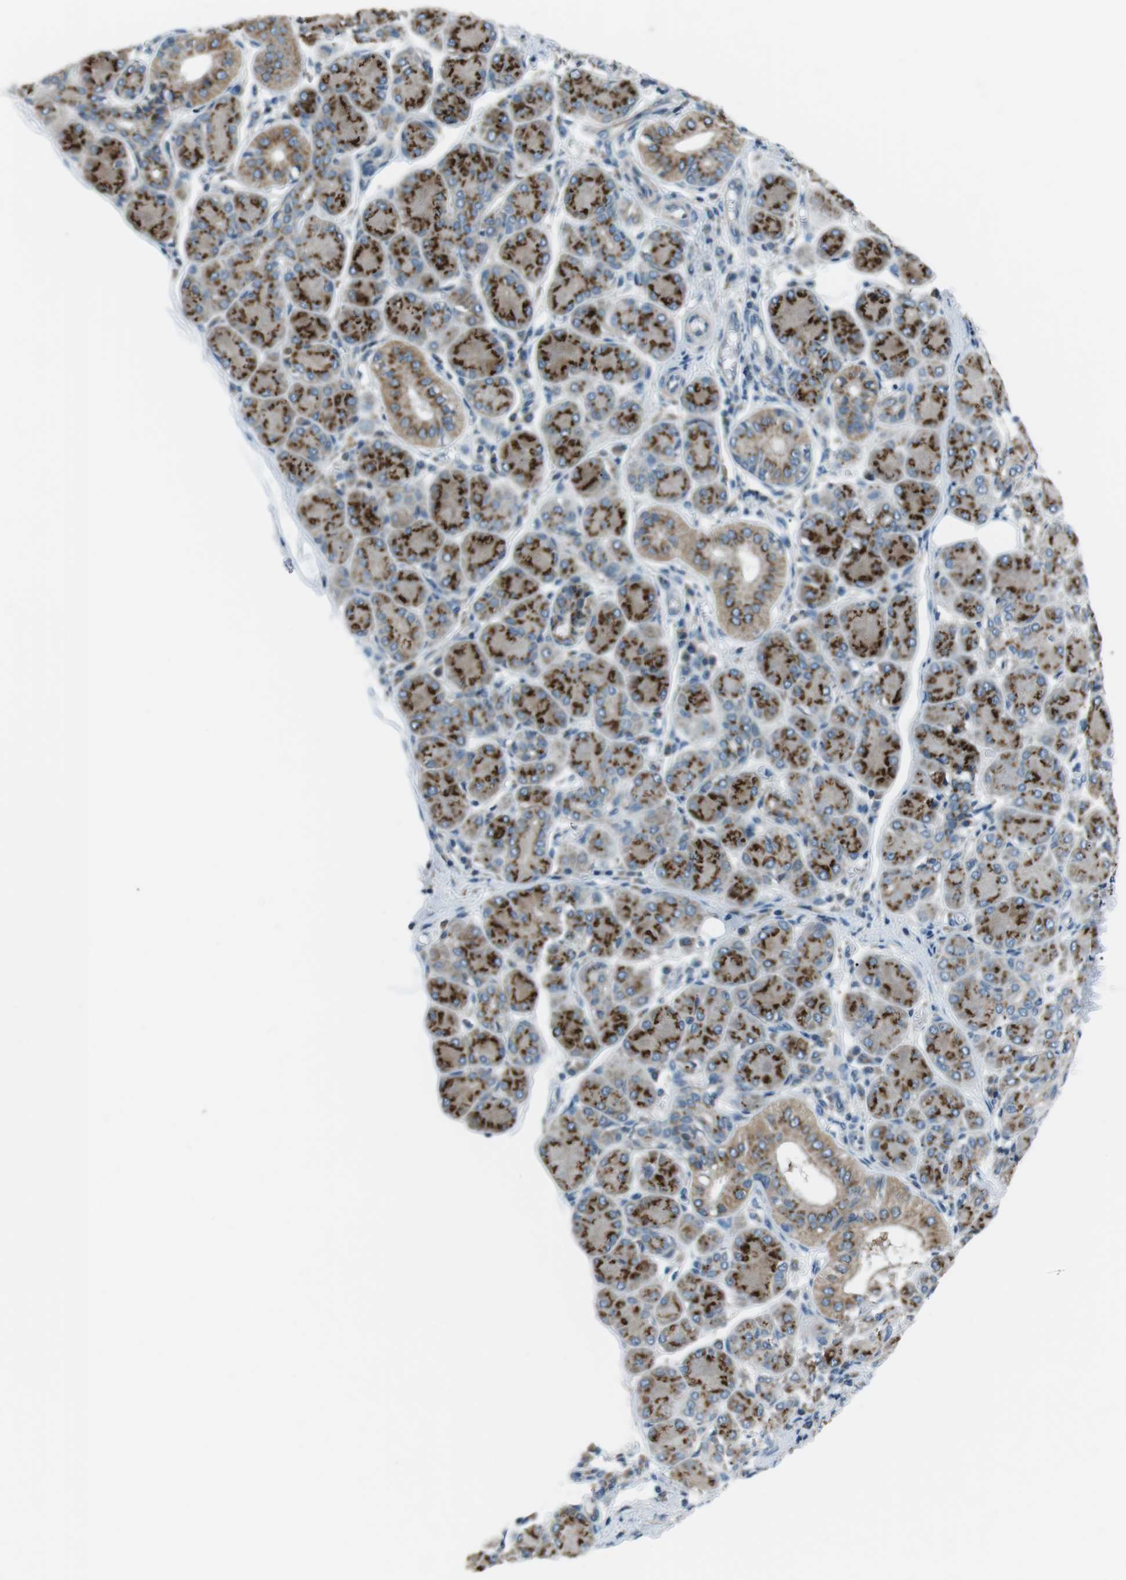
{"staining": {"intensity": "strong", "quantity": "25%-75%", "location": "cytoplasmic/membranous"}, "tissue": "salivary gland", "cell_type": "Glandular cells", "image_type": "normal", "snomed": [{"axis": "morphology", "description": "Normal tissue, NOS"}, {"axis": "morphology", "description": "Inflammation, NOS"}, {"axis": "topography", "description": "Lymph node"}, {"axis": "topography", "description": "Salivary gland"}], "caption": "Benign salivary gland was stained to show a protein in brown. There is high levels of strong cytoplasmic/membranous positivity in about 25%-75% of glandular cells.", "gene": "FAM3B", "patient": {"sex": "male", "age": 3}}